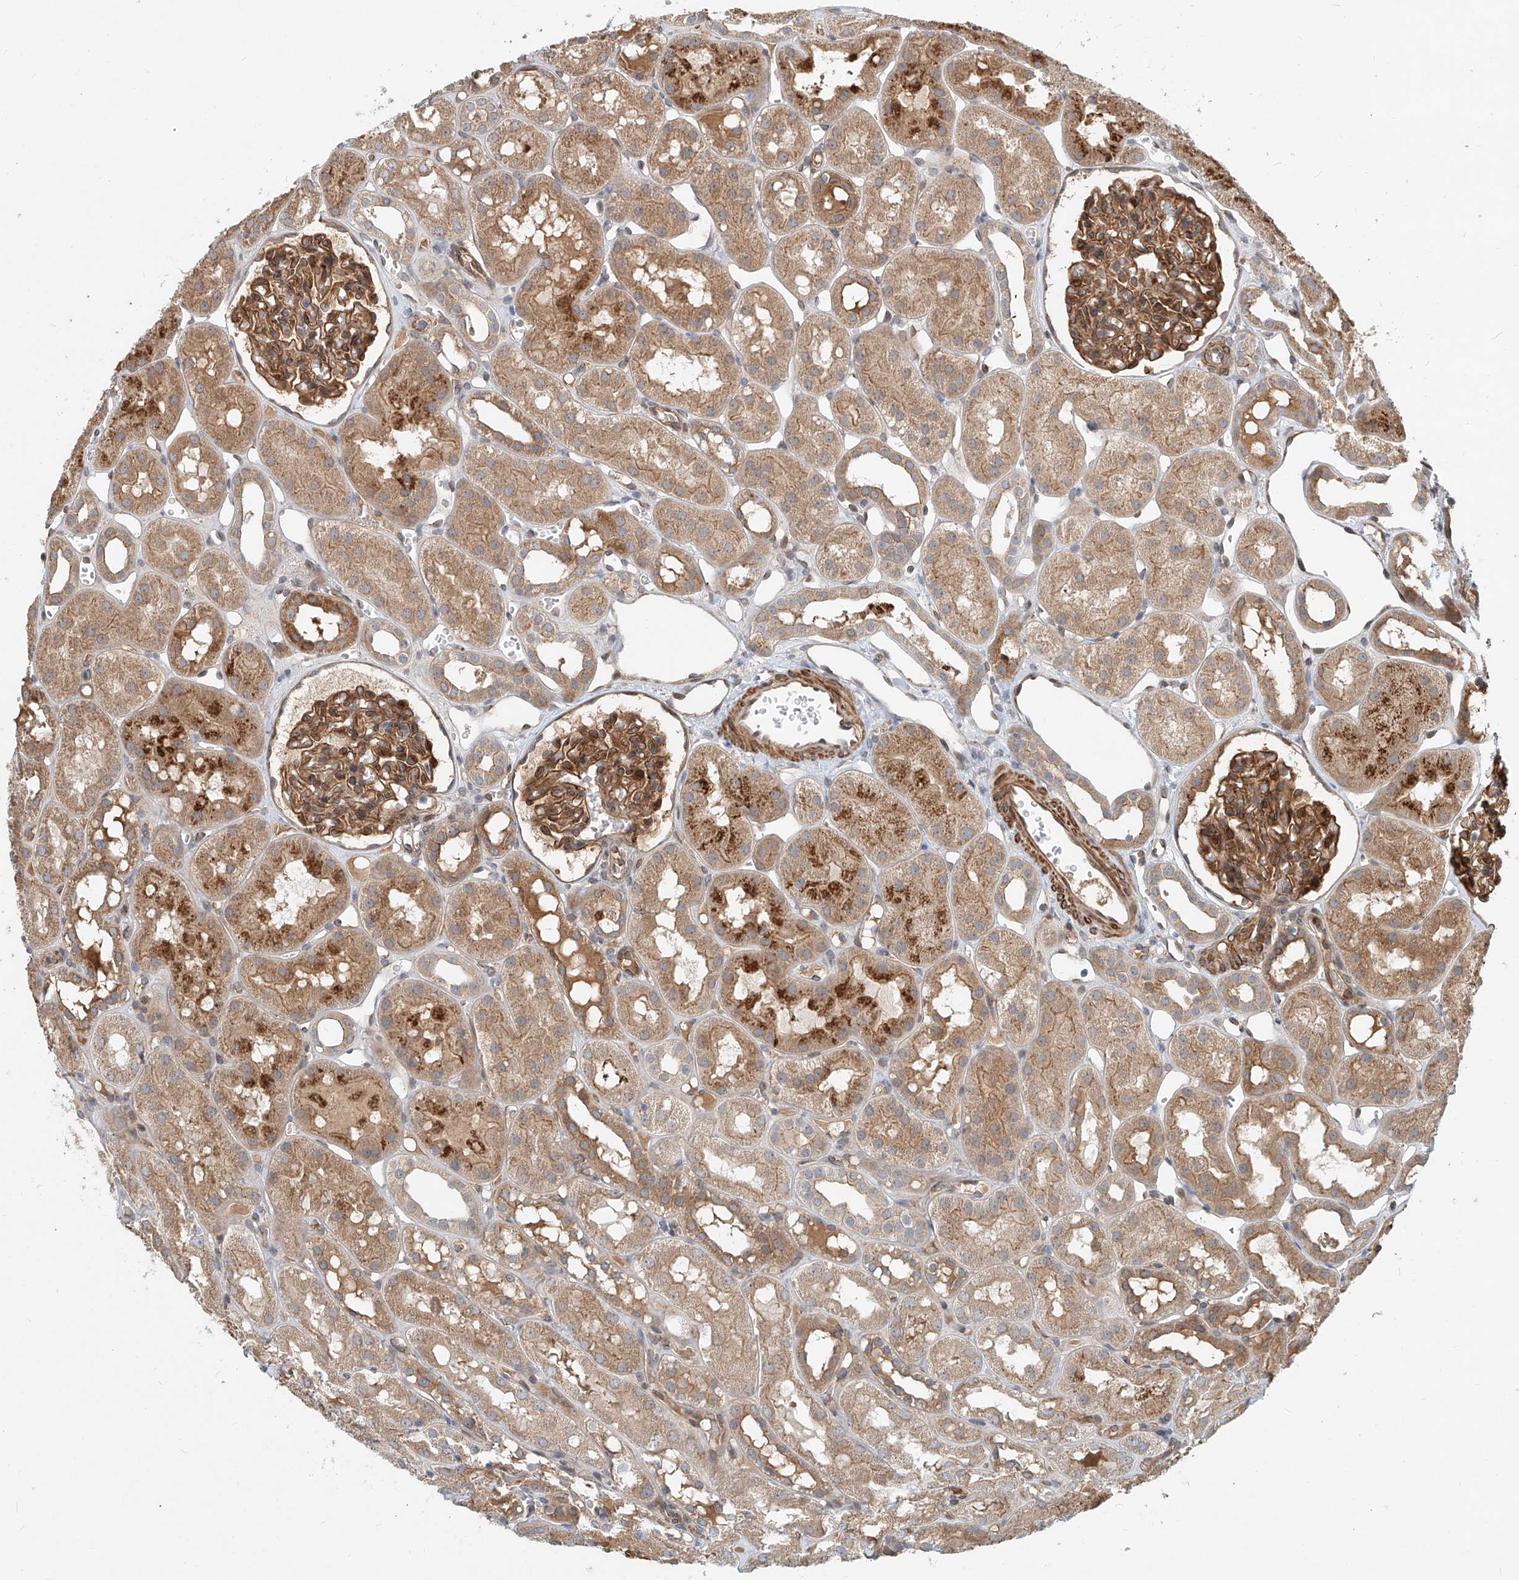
{"staining": {"intensity": "strong", "quantity": "25%-75%", "location": "cytoplasmic/membranous"}, "tissue": "kidney", "cell_type": "Cells in glomeruli", "image_type": "normal", "snomed": [{"axis": "morphology", "description": "Normal tissue, NOS"}, {"axis": "topography", "description": "Kidney"}], "caption": "This image demonstrates IHC staining of benign kidney, with high strong cytoplasmic/membranous expression in about 25%-75% of cells in glomeruli.", "gene": "SASH1", "patient": {"sex": "male", "age": 16}}